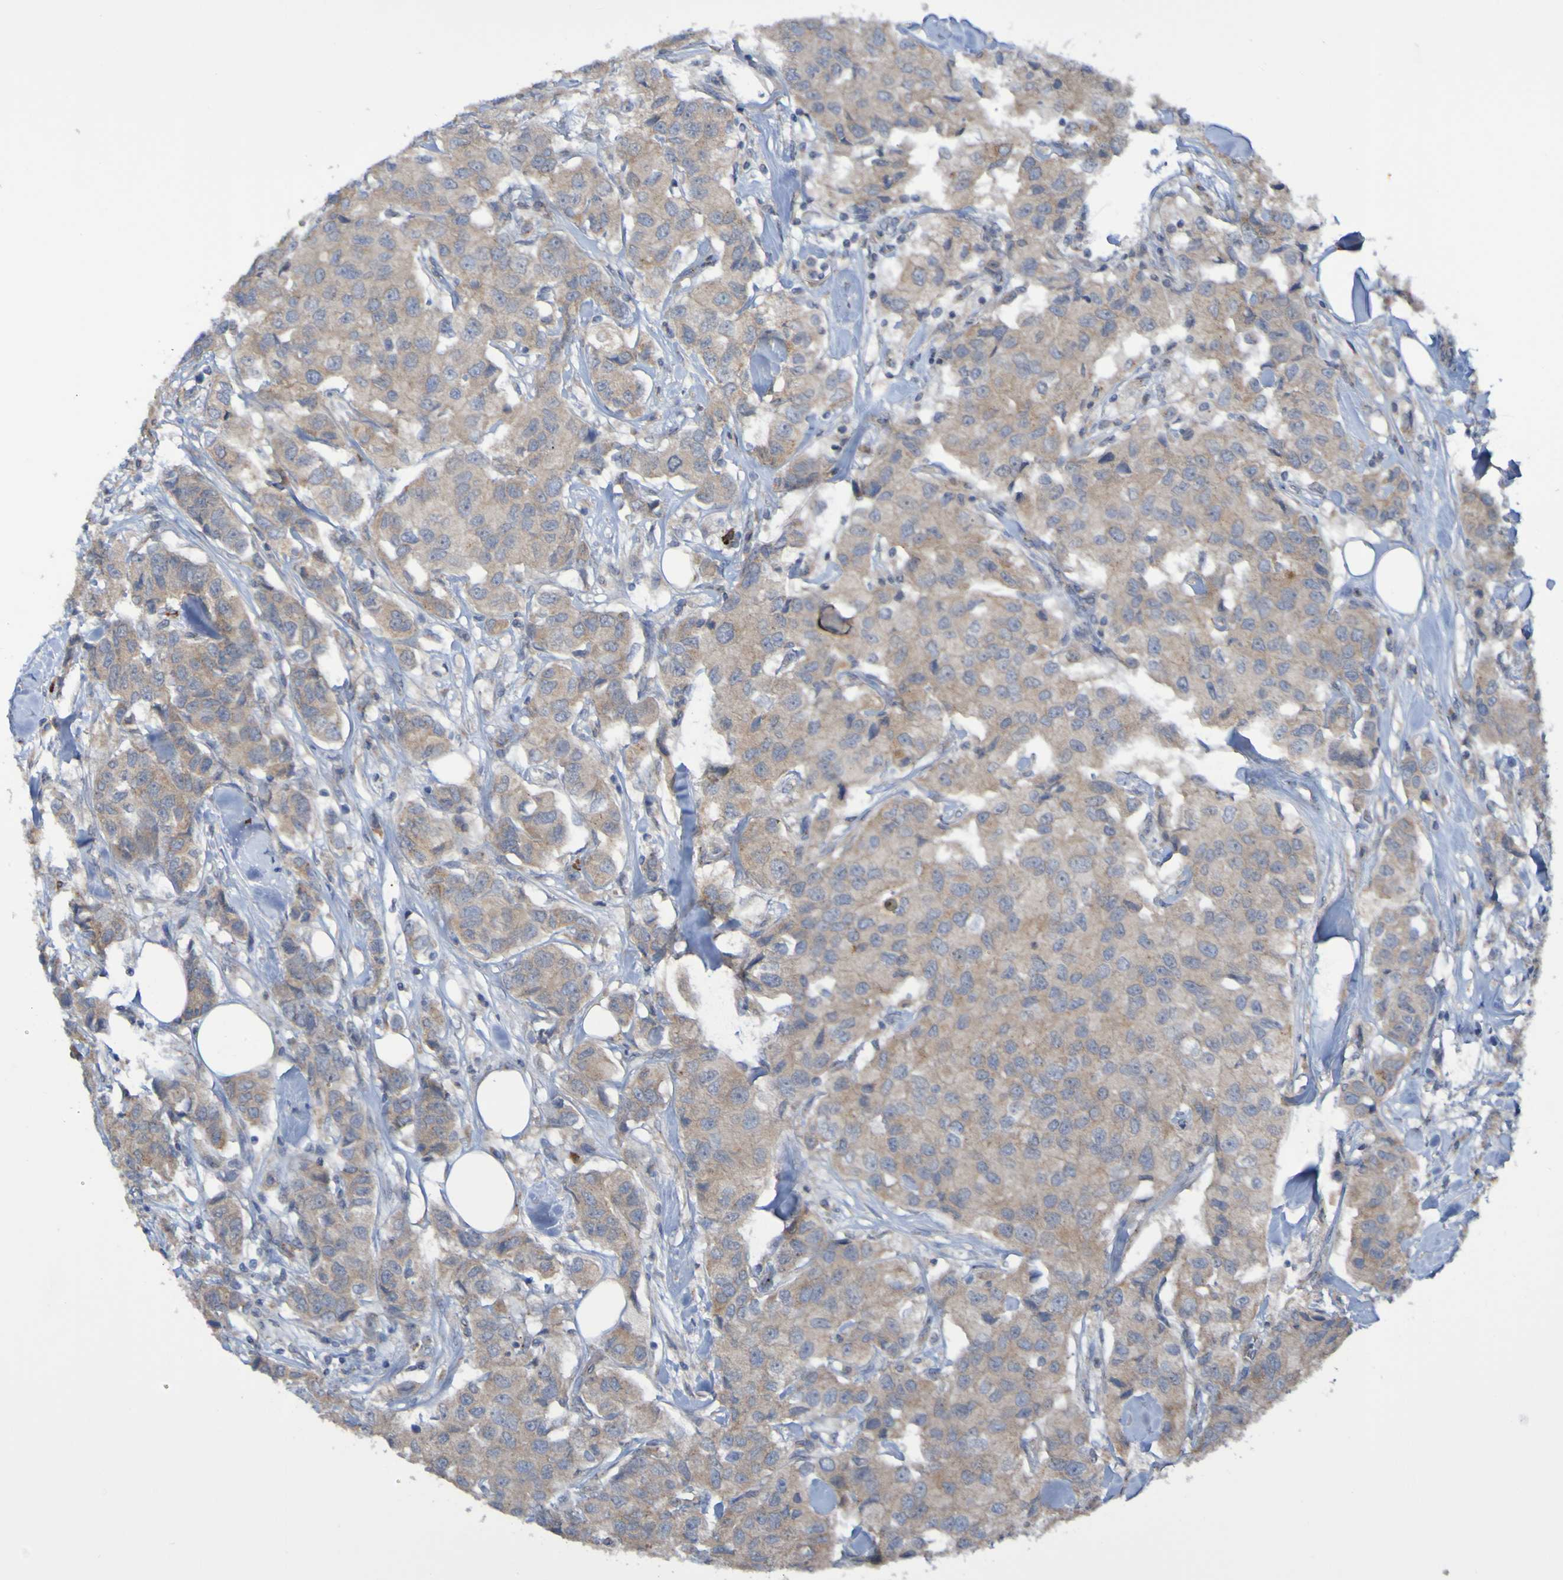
{"staining": {"intensity": "weak", "quantity": ">75%", "location": "cytoplasmic/membranous"}, "tissue": "breast cancer", "cell_type": "Tumor cells", "image_type": "cancer", "snomed": [{"axis": "morphology", "description": "Duct carcinoma"}, {"axis": "topography", "description": "Breast"}], "caption": "This photomicrograph shows breast cancer stained with immunohistochemistry (IHC) to label a protein in brown. The cytoplasmic/membranous of tumor cells show weak positivity for the protein. Nuclei are counter-stained blue.", "gene": "ANGPT4", "patient": {"sex": "female", "age": 80}}